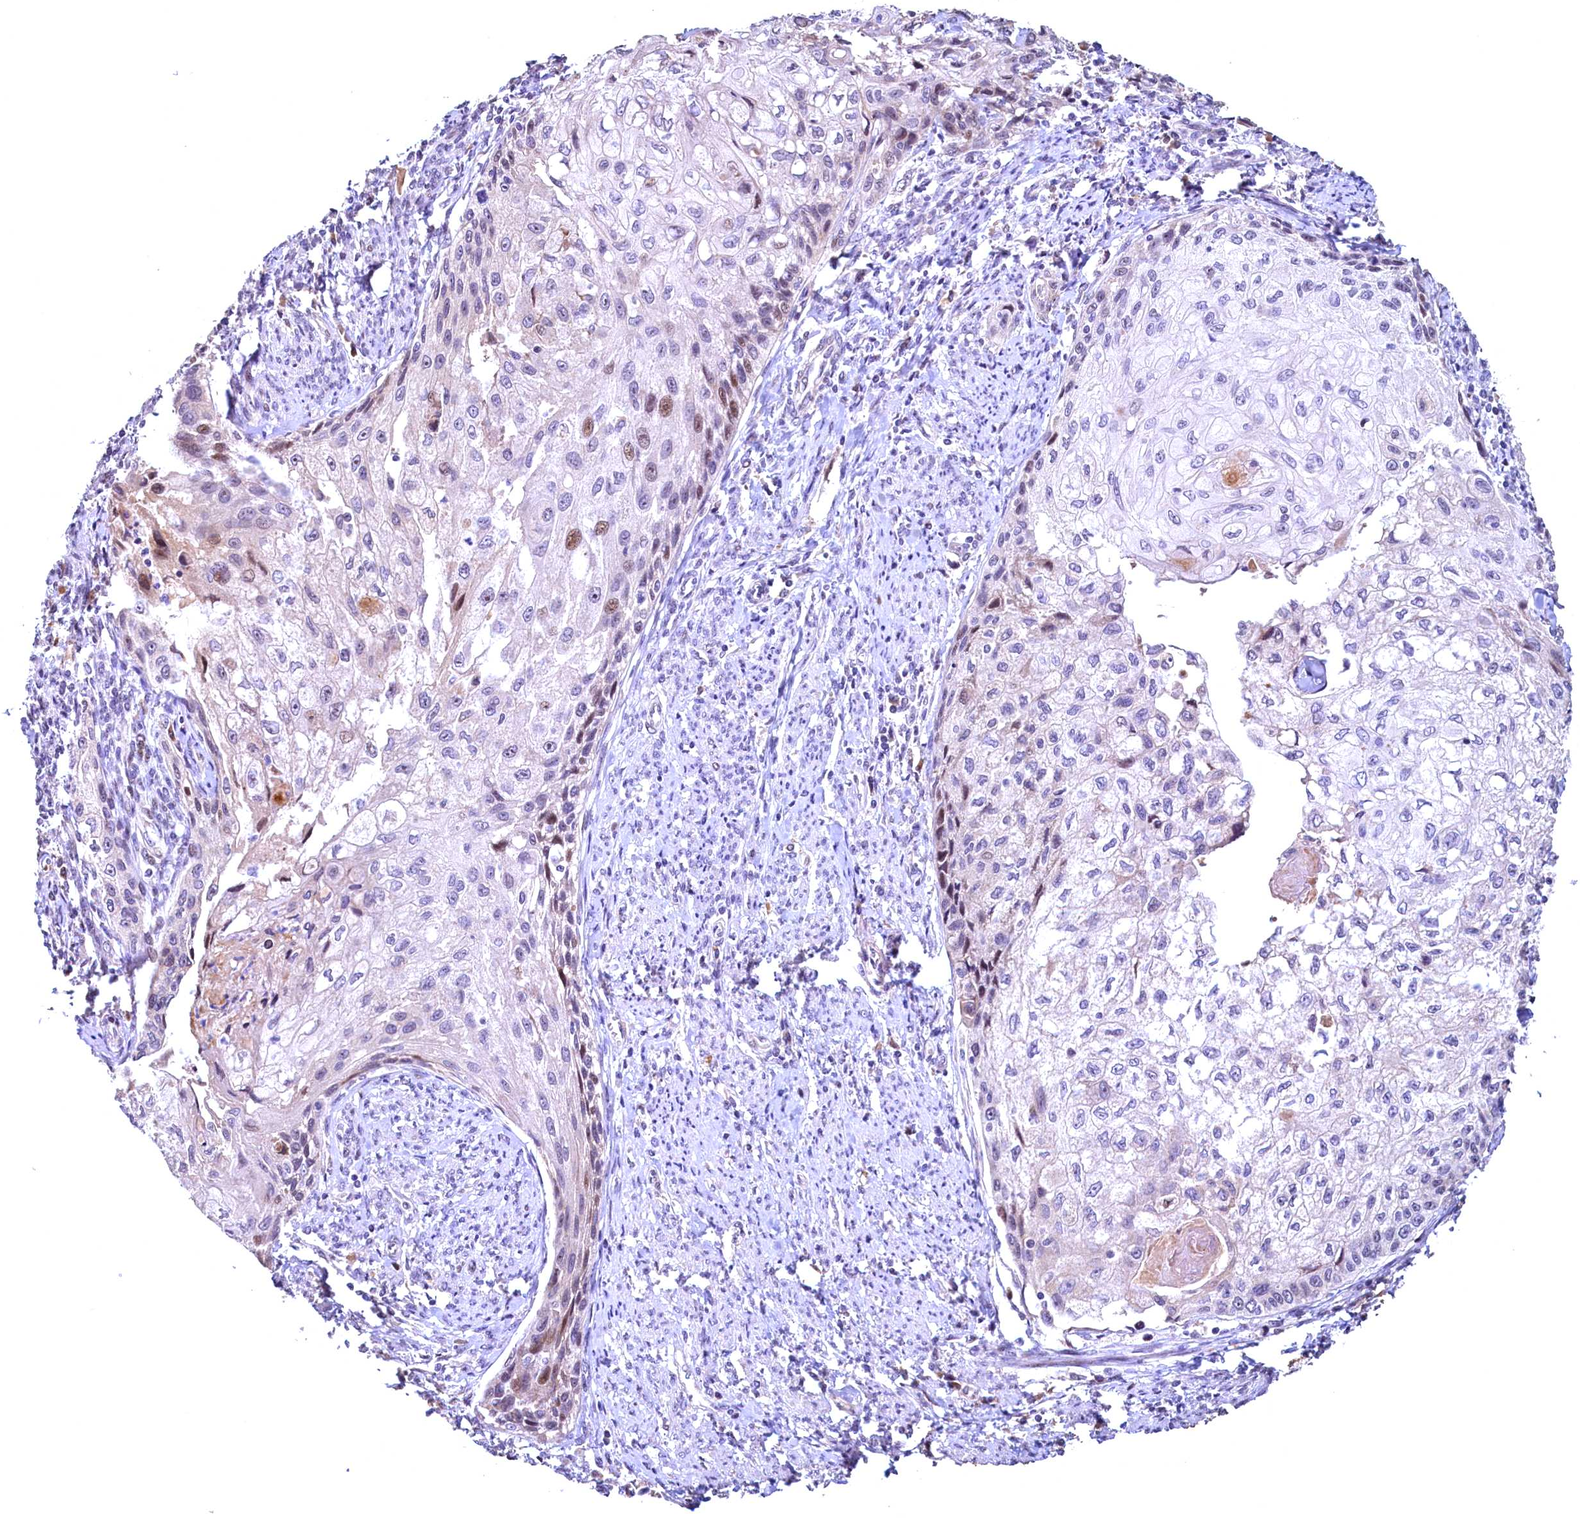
{"staining": {"intensity": "moderate", "quantity": "<25%", "location": "nuclear"}, "tissue": "cervical cancer", "cell_type": "Tumor cells", "image_type": "cancer", "snomed": [{"axis": "morphology", "description": "Squamous cell carcinoma, NOS"}, {"axis": "topography", "description": "Cervix"}], "caption": "Cervical cancer (squamous cell carcinoma) tissue demonstrates moderate nuclear positivity in approximately <25% of tumor cells, visualized by immunohistochemistry. The staining was performed using DAB (3,3'-diaminobenzidine) to visualize the protein expression in brown, while the nuclei were stained in blue with hematoxylin (Magnification: 20x).", "gene": "LATS2", "patient": {"sex": "female", "age": 67}}